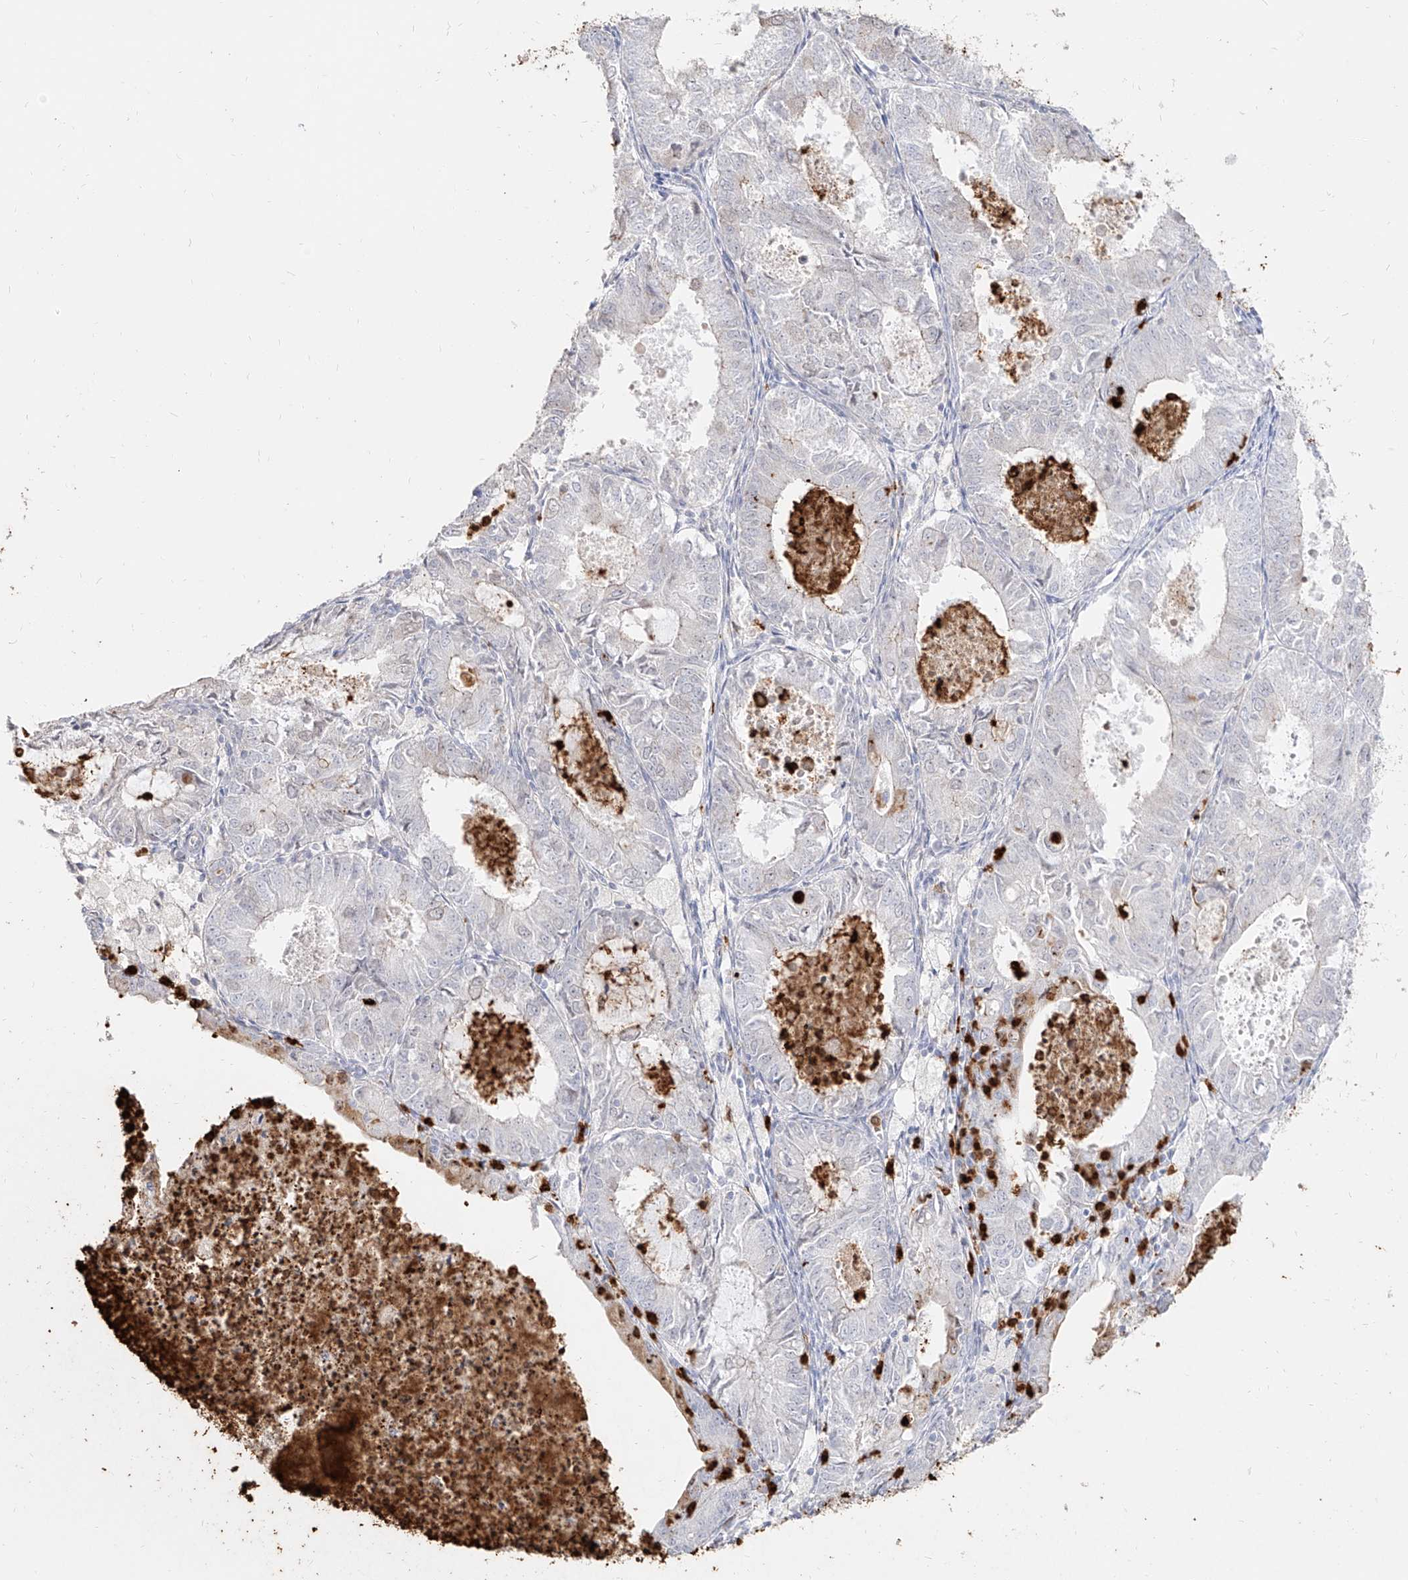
{"staining": {"intensity": "weak", "quantity": "<25%", "location": "cytoplasmic/membranous"}, "tissue": "endometrial cancer", "cell_type": "Tumor cells", "image_type": "cancer", "snomed": [{"axis": "morphology", "description": "Adenocarcinoma, NOS"}, {"axis": "topography", "description": "Endometrium"}], "caption": "This photomicrograph is of adenocarcinoma (endometrial) stained with immunohistochemistry (IHC) to label a protein in brown with the nuclei are counter-stained blue. There is no expression in tumor cells.", "gene": "ZNF227", "patient": {"sex": "female", "age": 57}}